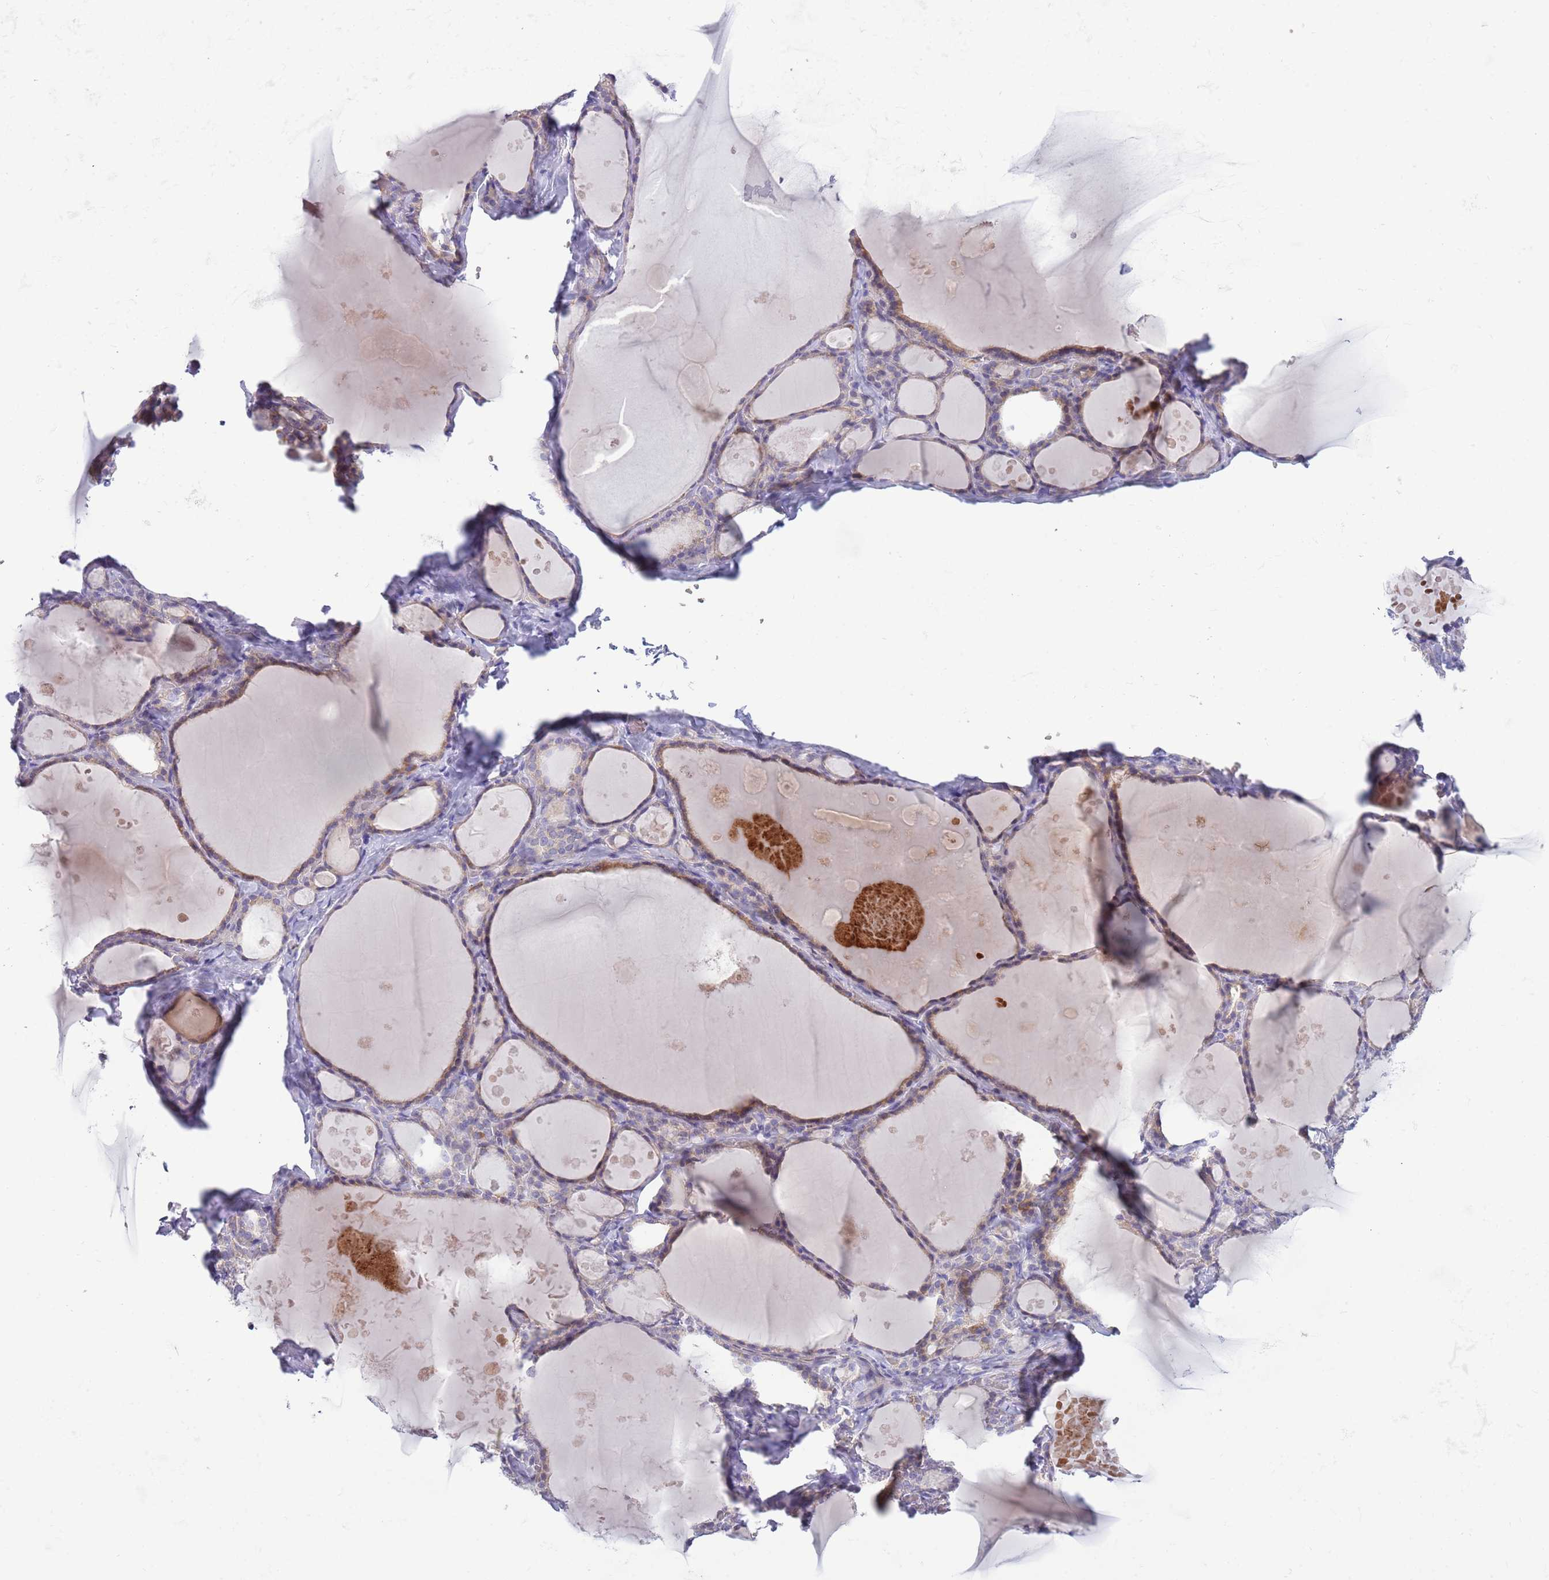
{"staining": {"intensity": "weak", "quantity": ">75%", "location": "cytoplasmic/membranous"}, "tissue": "thyroid gland", "cell_type": "Glandular cells", "image_type": "normal", "snomed": [{"axis": "morphology", "description": "Normal tissue, NOS"}, {"axis": "topography", "description": "Thyroid gland"}], "caption": "The histopathology image displays staining of normal thyroid gland, revealing weak cytoplasmic/membranous protein expression (brown color) within glandular cells. The protein is stained brown, and the nuclei are stained in blue (DAB (3,3'-diaminobenzidine) IHC with brightfield microscopy, high magnification).", "gene": "DDHD1", "patient": {"sex": "male", "age": 56}}